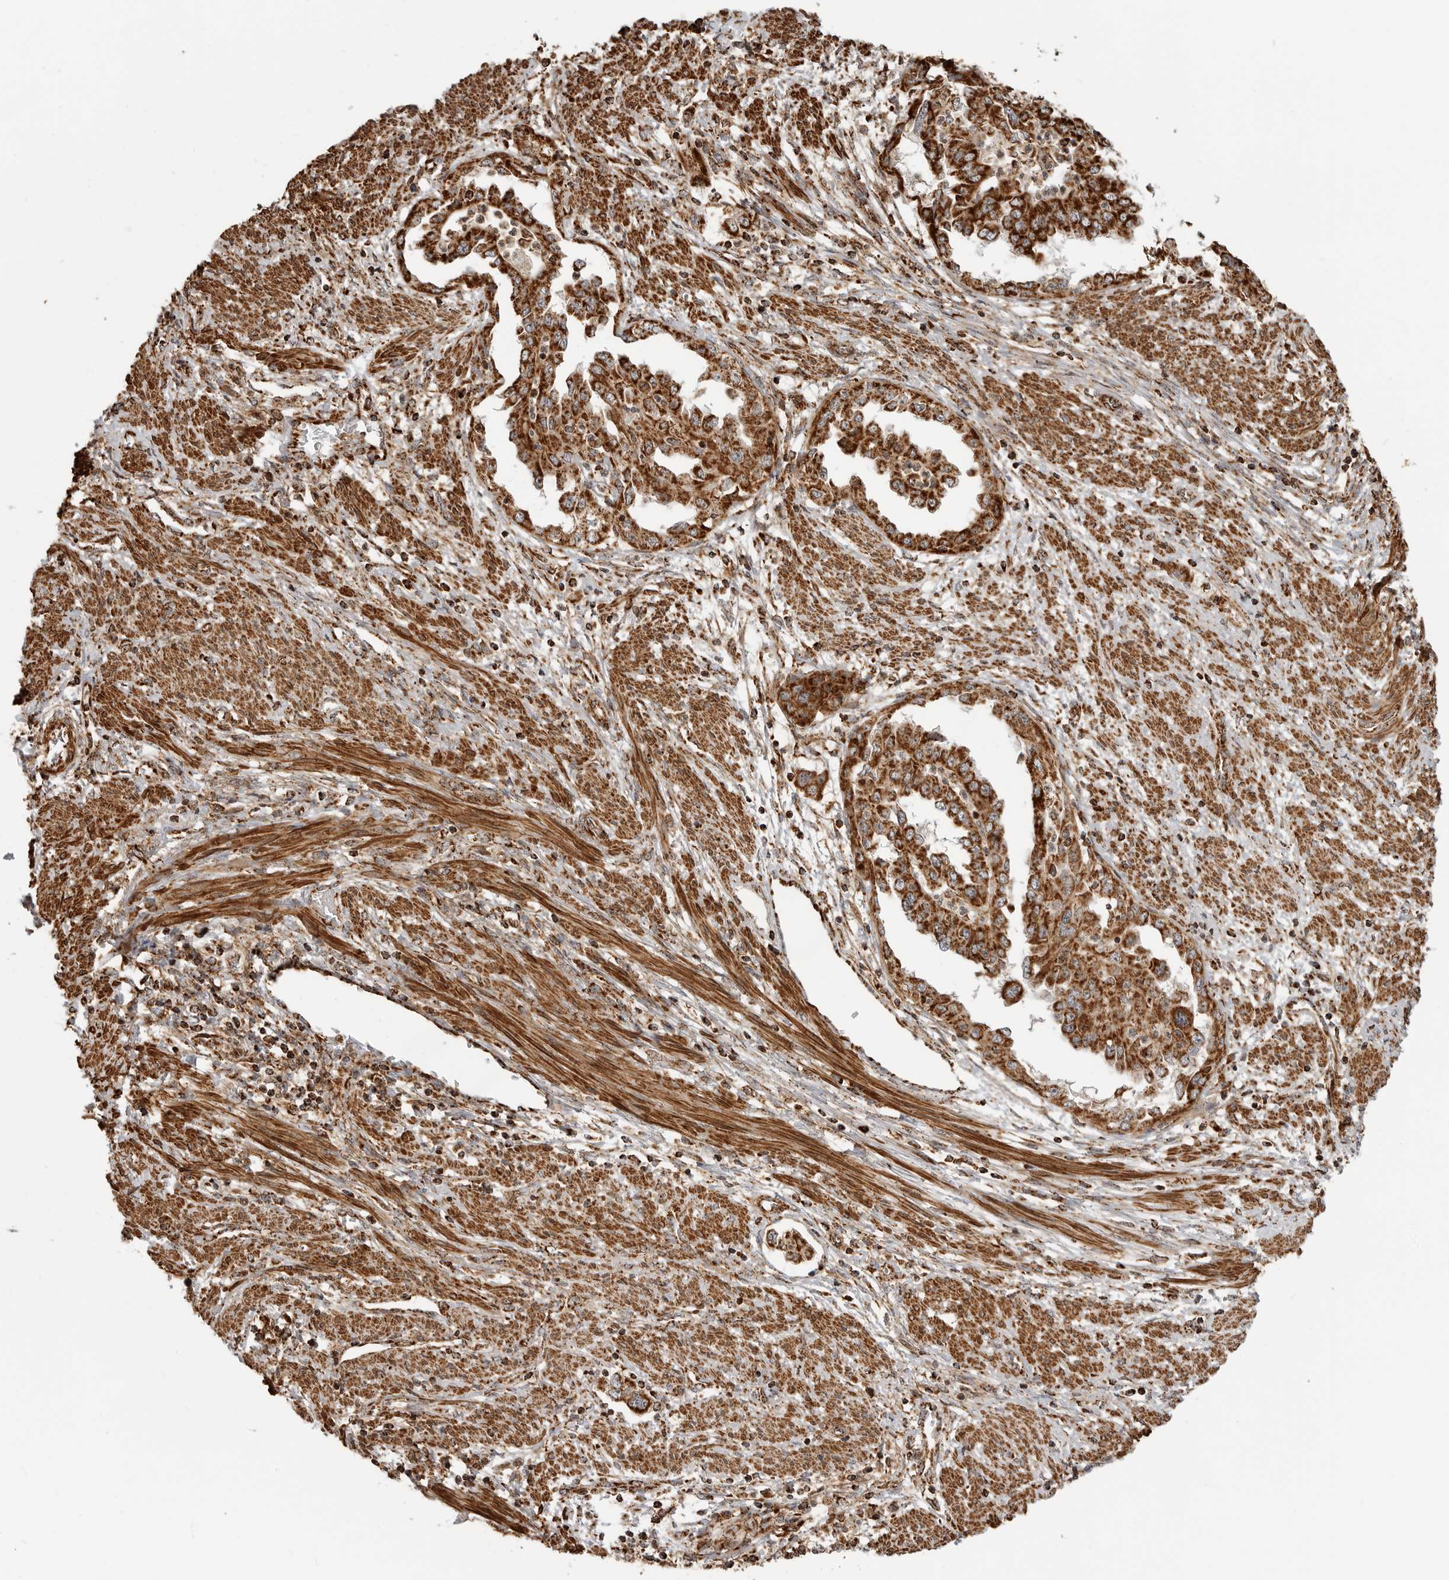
{"staining": {"intensity": "strong", "quantity": ">75%", "location": "cytoplasmic/membranous"}, "tissue": "endometrial cancer", "cell_type": "Tumor cells", "image_type": "cancer", "snomed": [{"axis": "morphology", "description": "Adenocarcinoma, NOS"}, {"axis": "topography", "description": "Endometrium"}], "caption": "Human endometrial adenocarcinoma stained for a protein (brown) displays strong cytoplasmic/membranous positive expression in about >75% of tumor cells.", "gene": "BMP2K", "patient": {"sex": "female", "age": 85}}